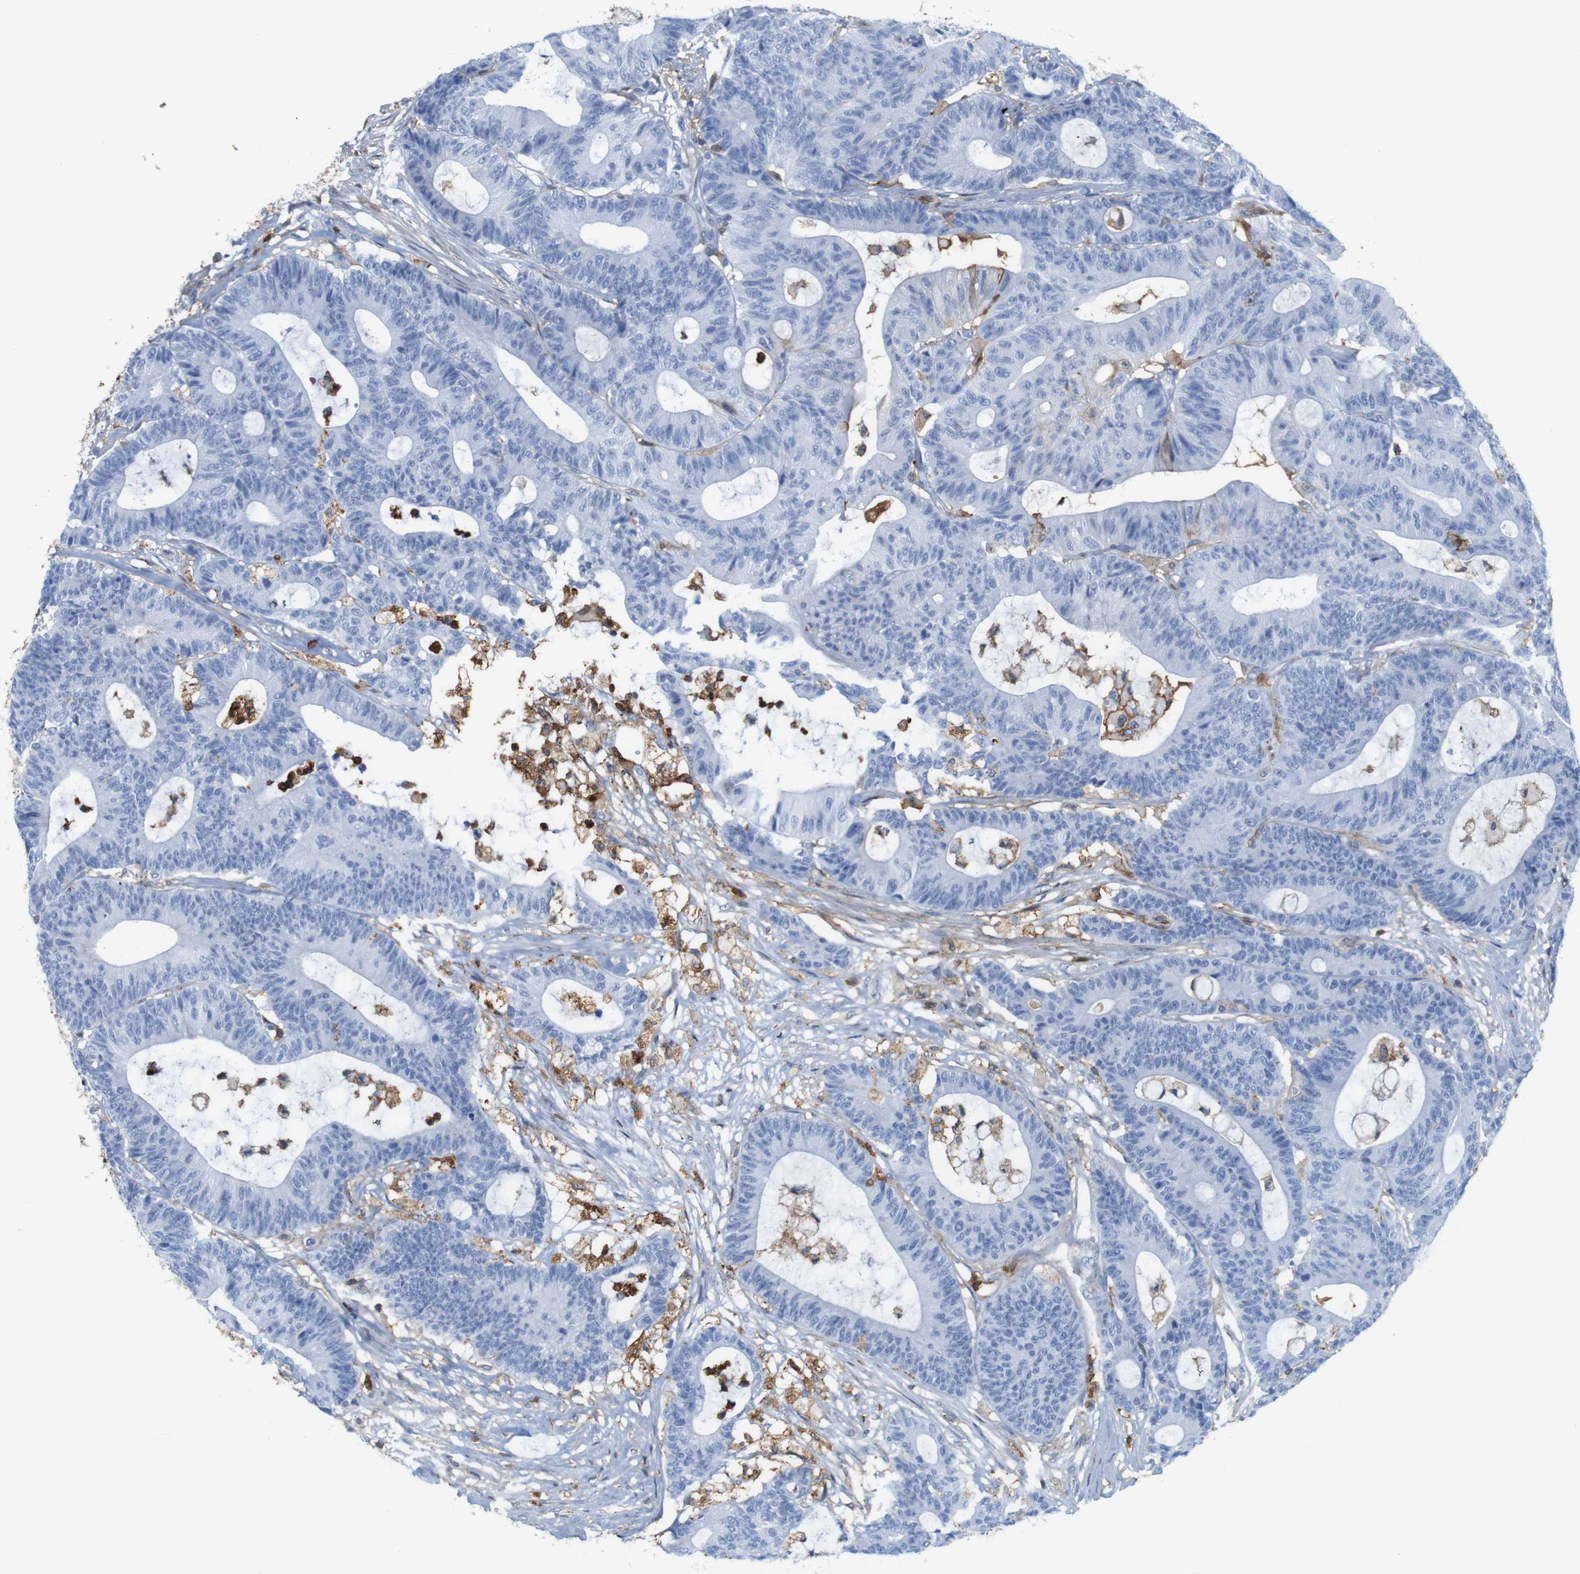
{"staining": {"intensity": "negative", "quantity": "none", "location": "none"}, "tissue": "colorectal cancer", "cell_type": "Tumor cells", "image_type": "cancer", "snomed": [{"axis": "morphology", "description": "Adenocarcinoma, NOS"}, {"axis": "topography", "description": "Colon"}], "caption": "This is an IHC image of colorectal cancer (adenocarcinoma). There is no staining in tumor cells.", "gene": "ANXA1", "patient": {"sex": "female", "age": 84}}